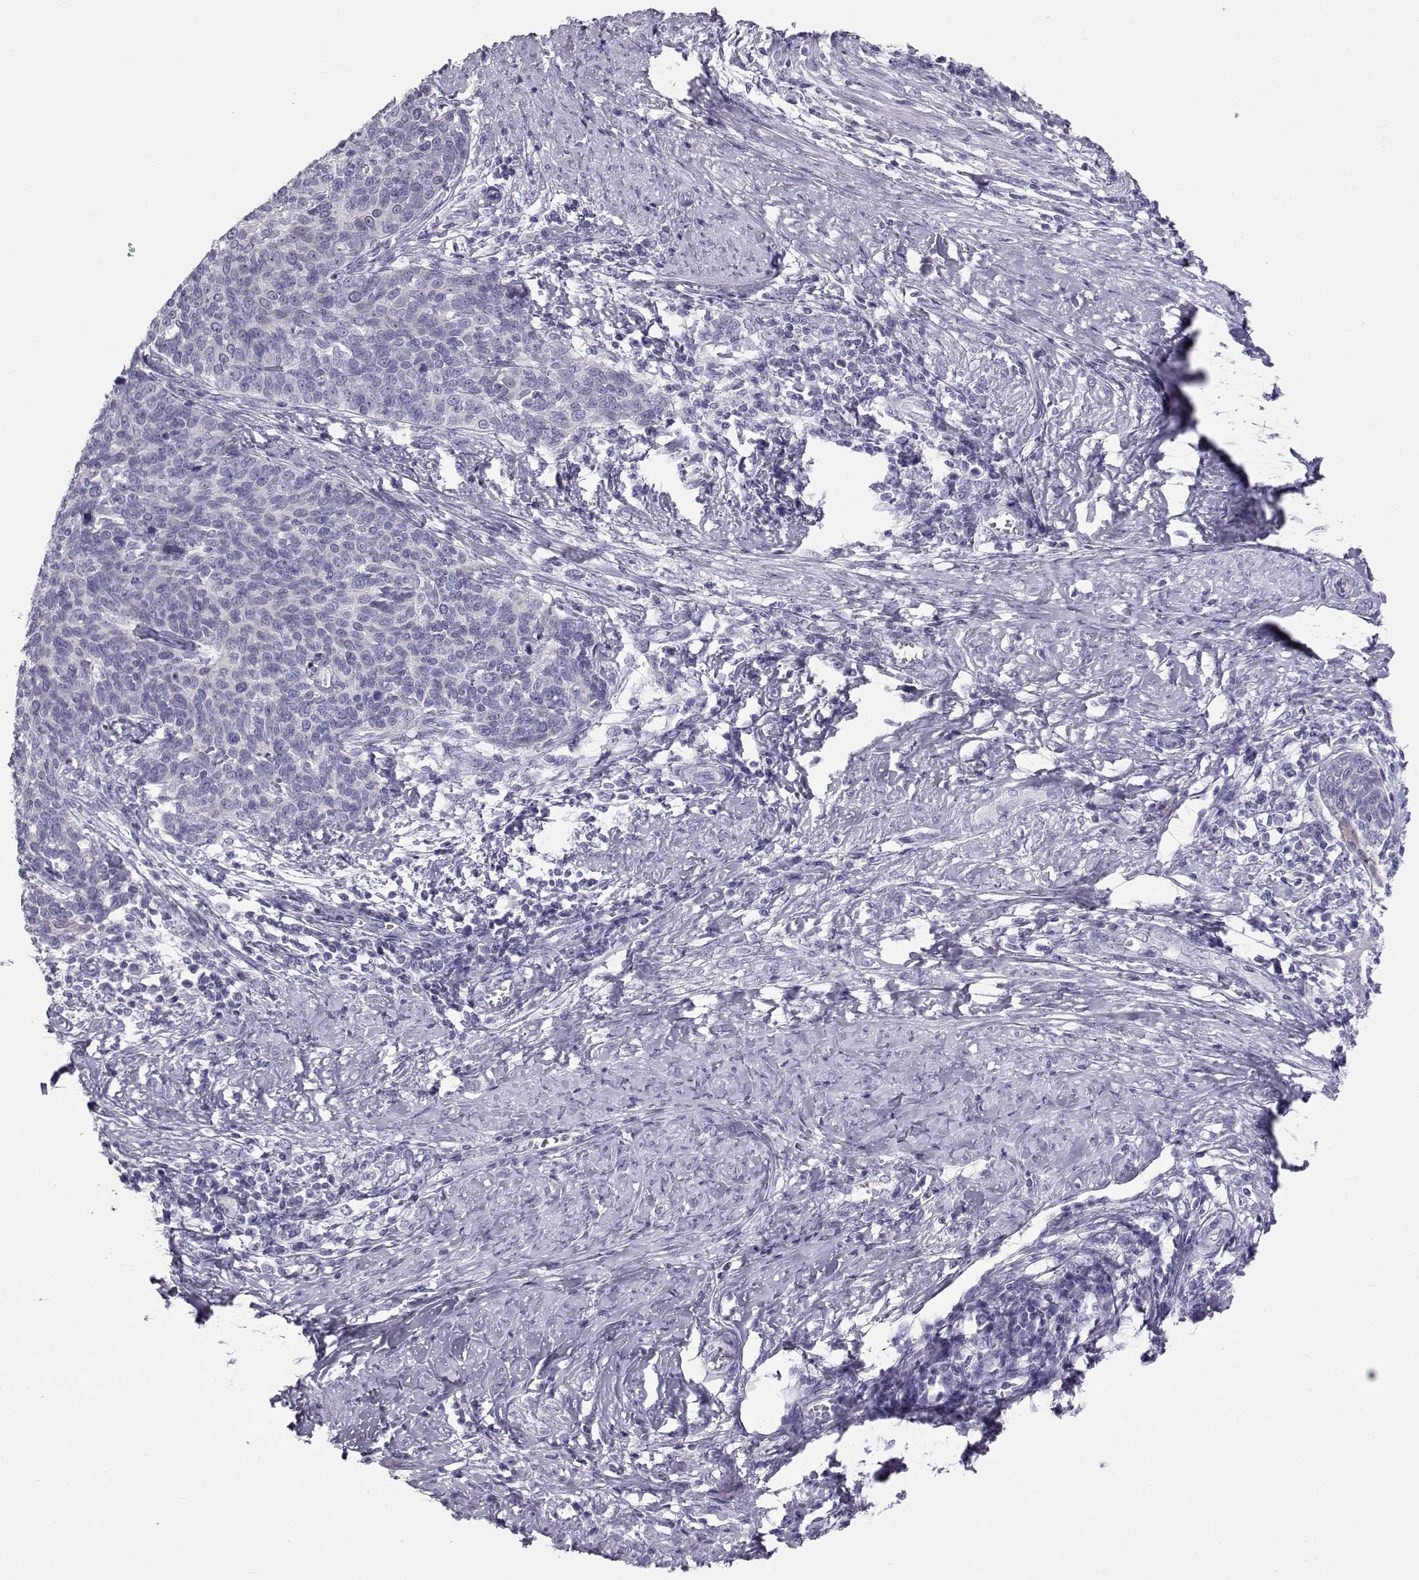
{"staining": {"intensity": "negative", "quantity": "none", "location": "none"}, "tissue": "cervical cancer", "cell_type": "Tumor cells", "image_type": "cancer", "snomed": [{"axis": "morphology", "description": "Squamous cell carcinoma, NOS"}, {"axis": "topography", "description": "Cervix"}], "caption": "Tumor cells show no significant expression in cervical cancer. (DAB immunohistochemistry visualized using brightfield microscopy, high magnification).", "gene": "GPR26", "patient": {"sex": "female", "age": 39}}